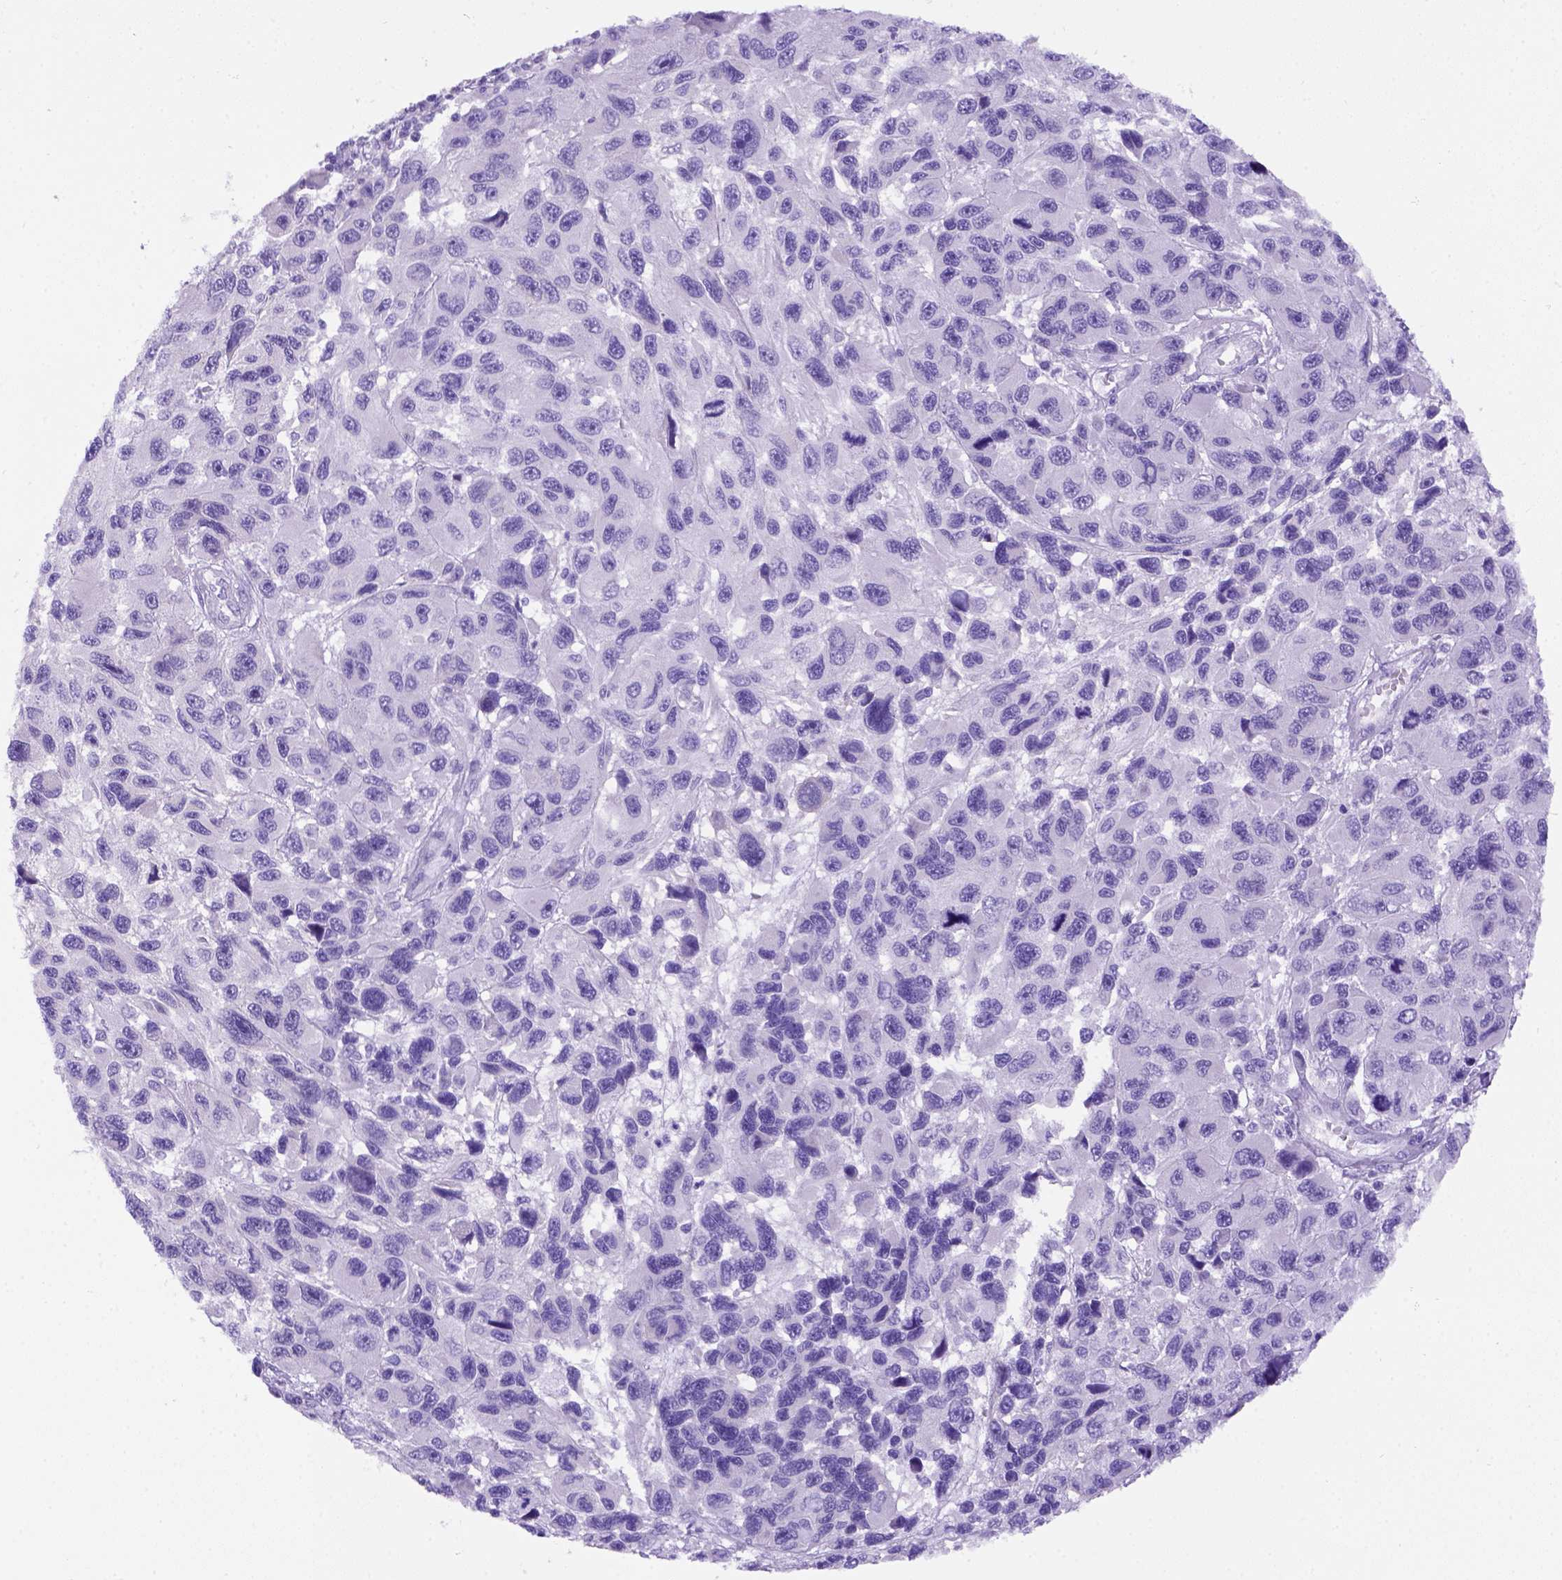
{"staining": {"intensity": "negative", "quantity": "none", "location": "none"}, "tissue": "melanoma", "cell_type": "Tumor cells", "image_type": "cancer", "snomed": [{"axis": "morphology", "description": "Malignant melanoma, NOS"}, {"axis": "topography", "description": "Skin"}], "caption": "Tumor cells show no significant staining in malignant melanoma.", "gene": "FOXI1", "patient": {"sex": "male", "age": 53}}